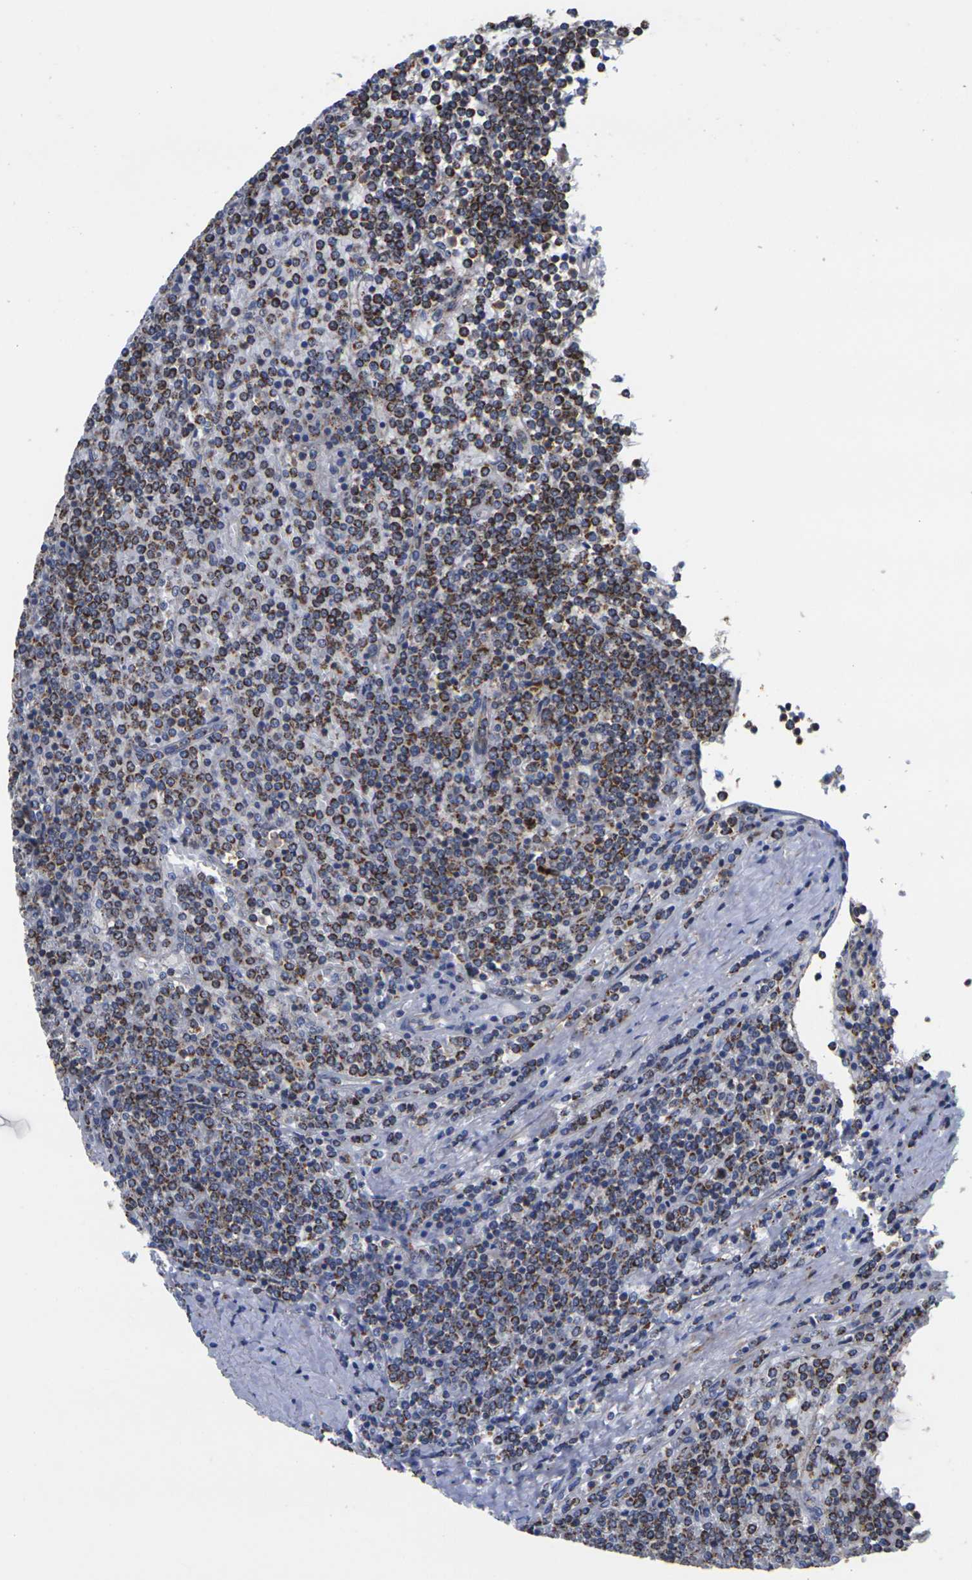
{"staining": {"intensity": "strong", "quantity": ">75%", "location": "cytoplasmic/membranous"}, "tissue": "lymphoma", "cell_type": "Tumor cells", "image_type": "cancer", "snomed": [{"axis": "morphology", "description": "Malignant lymphoma, non-Hodgkin's type, Low grade"}, {"axis": "topography", "description": "Spleen"}], "caption": "Human low-grade malignant lymphoma, non-Hodgkin's type stained with a protein marker shows strong staining in tumor cells.", "gene": "P2RY11", "patient": {"sex": "female", "age": 19}}